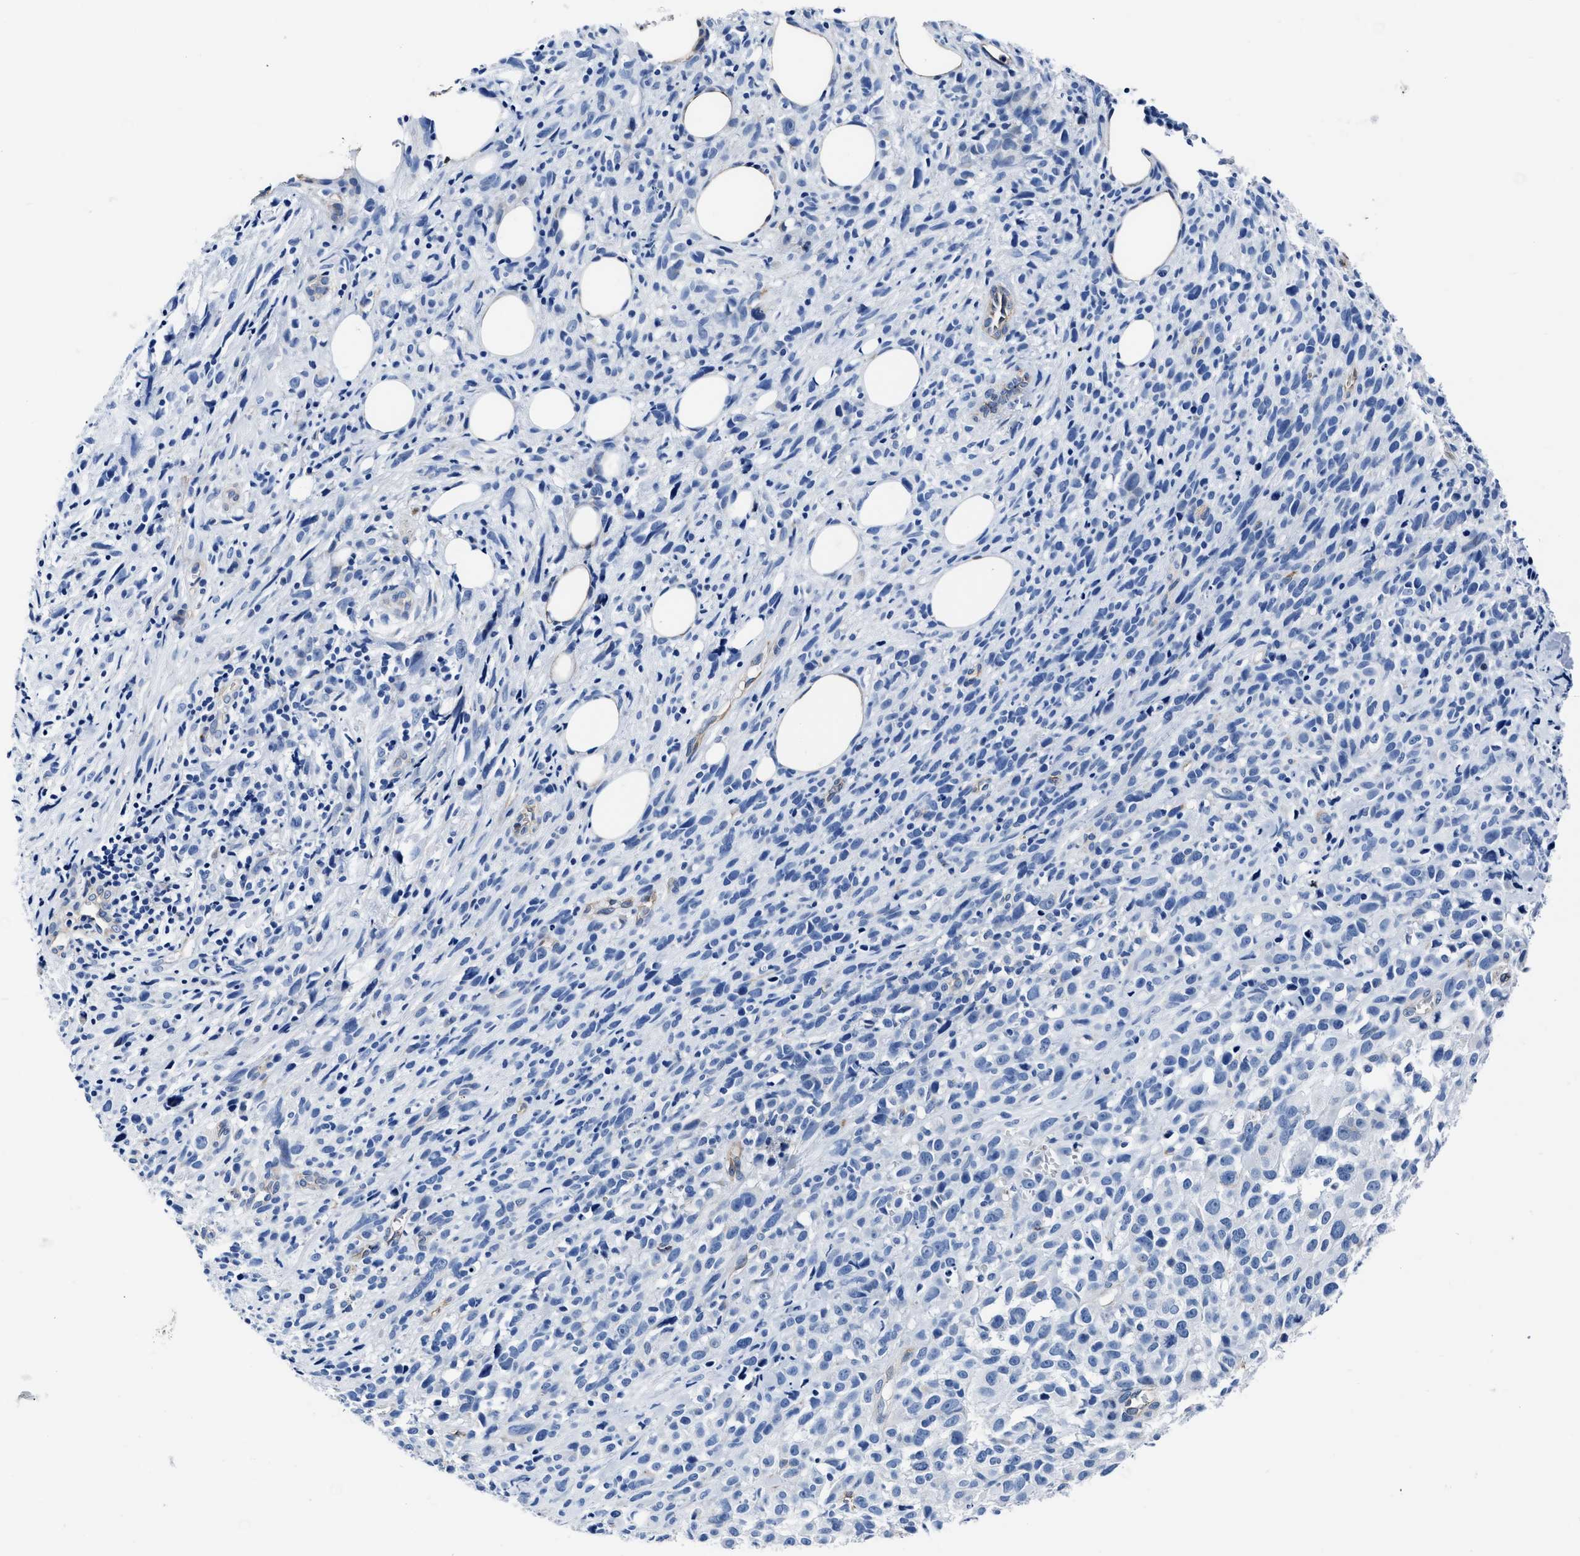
{"staining": {"intensity": "negative", "quantity": "none", "location": "none"}, "tissue": "melanoma", "cell_type": "Tumor cells", "image_type": "cancer", "snomed": [{"axis": "morphology", "description": "Malignant melanoma, NOS"}, {"axis": "topography", "description": "Skin"}], "caption": "Immunohistochemical staining of human melanoma shows no significant expression in tumor cells. Nuclei are stained in blue.", "gene": "KCNMB3", "patient": {"sex": "female", "age": 55}}